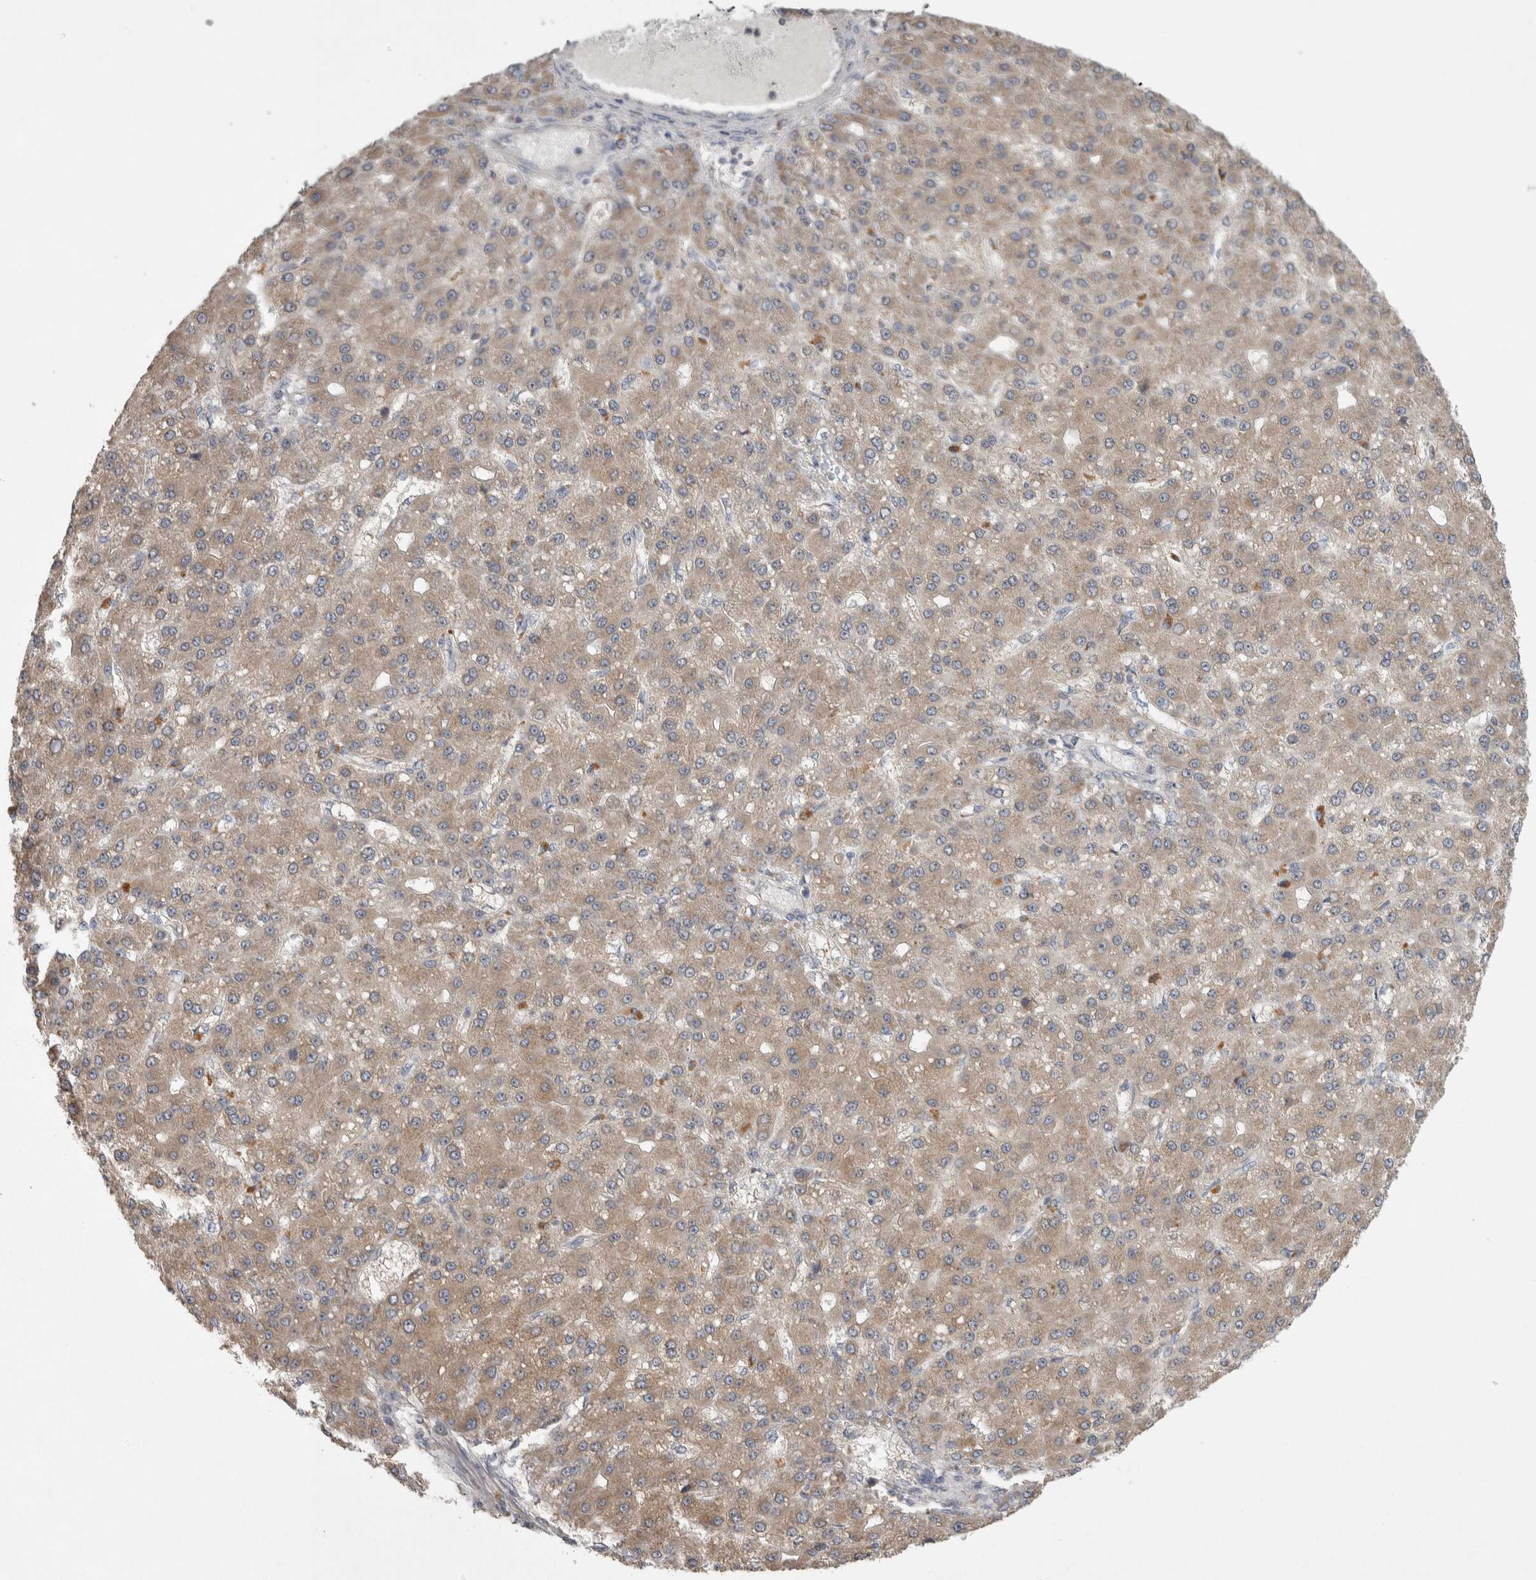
{"staining": {"intensity": "weak", "quantity": ">75%", "location": "cytoplasmic/membranous"}, "tissue": "liver cancer", "cell_type": "Tumor cells", "image_type": "cancer", "snomed": [{"axis": "morphology", "description": "Carcinoma, Hepatocellular, NOS"}, {"axis": "topography", "description": "Liver"}], "caption": "Immunohistochemistry image of liver hepatocellular carcinoma stained for a protein (brown), which exhibits low levels of weak cytoplasmic/membranous staining in about >75% of tumor cells.", "gene": "SRP68", "patient": {"sex": "male", "age": 67}}